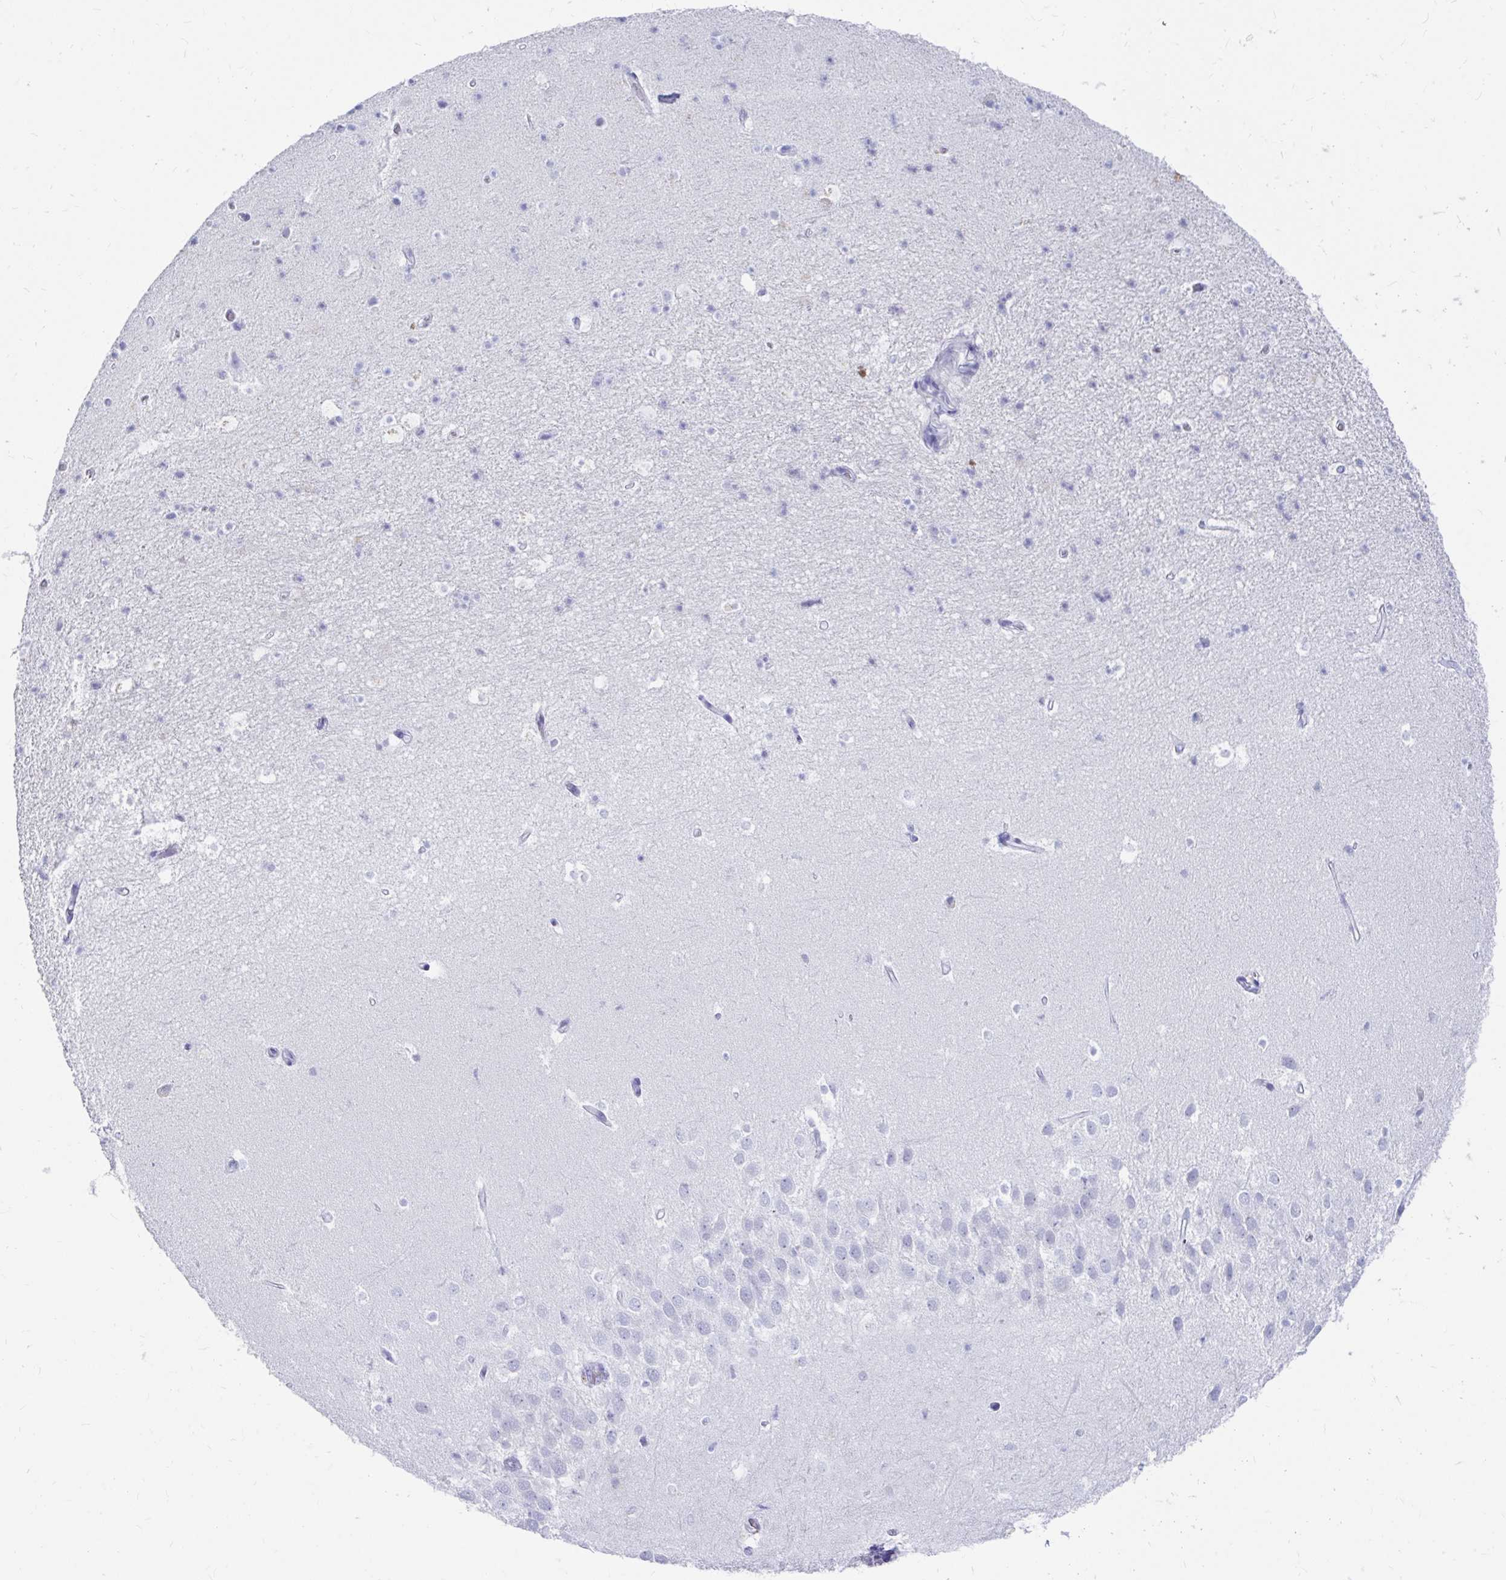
{"staining": {"intensity": "negative", "quantity": "none", "location": "none"}, "tissue": "hippocampus", "cell_type": "Glial cells", "image_type": "normal", "snomed": [{"axis": "morphology", "description": "Normal tissue, NOS"}, {"axis": "topography", "description": "Hippocampus"}], "caption": "Protein analysis of normal hippocampus displays no significant positivity in glial cells. (DAB (3,3'-diaminobenzidine) immunohistochemistry (IHC) with hematoxylin counter stain).", "gene": "DPEP3", "patient": {"sex": "male", "age": 26}}